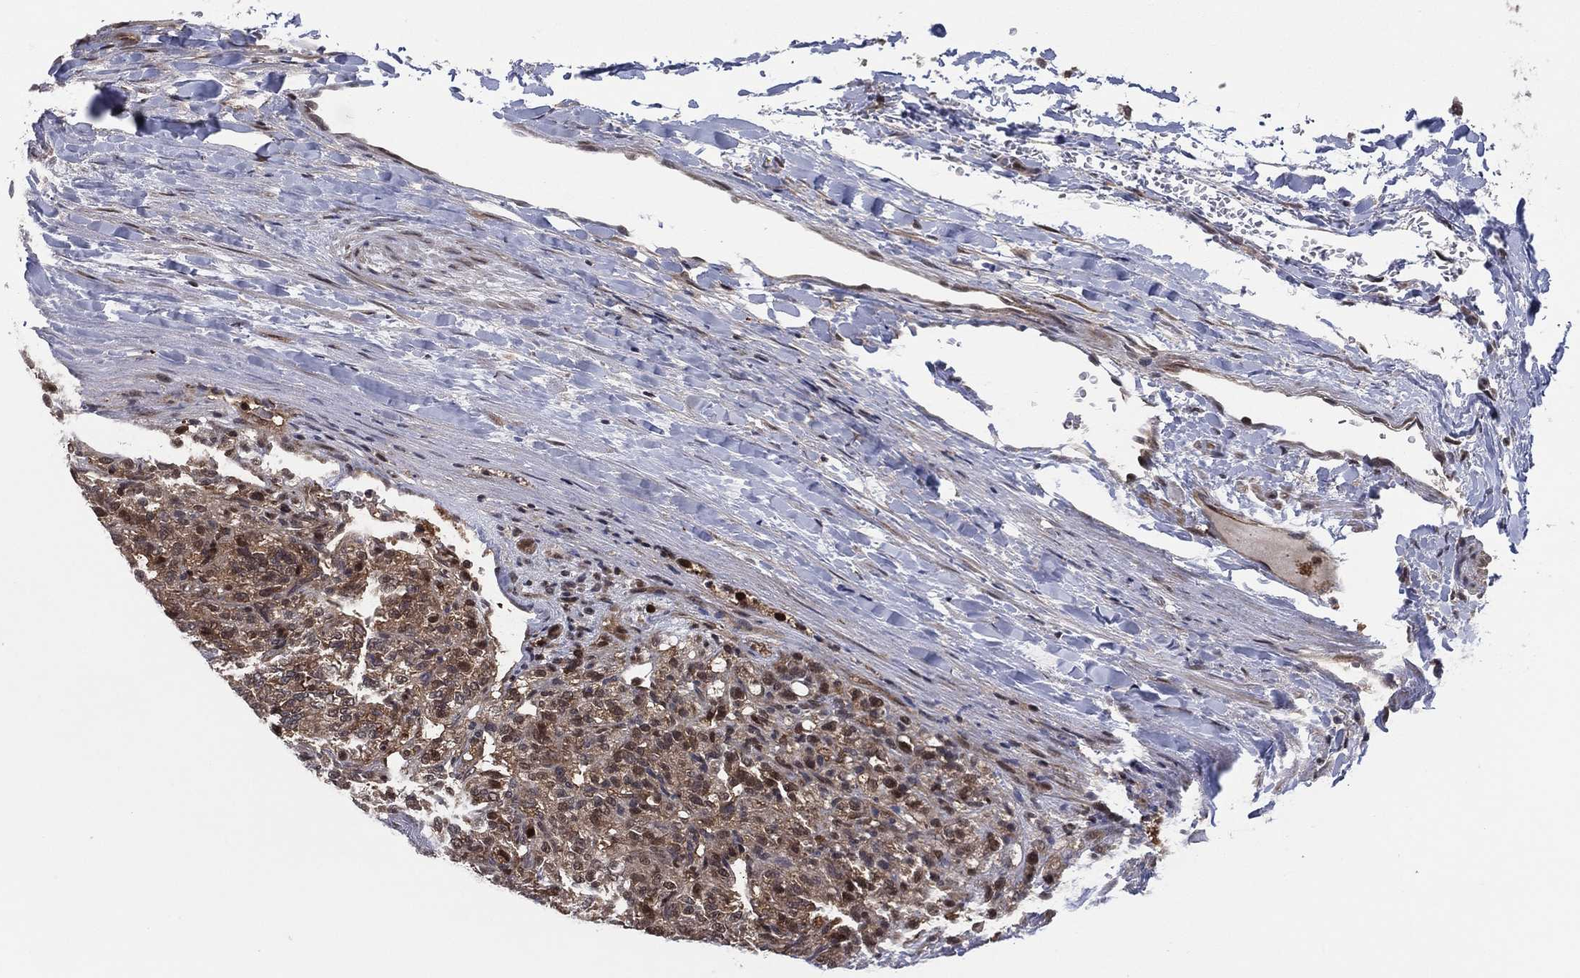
{"staining": {"intensity": "moderate", "quantity": "25%-75%", "location": "cytoplasmic/membranous,nuclear"}, "tissue": "renal cancer", "cell_type": "Tumor cells", "image_type": "cancer", "snomed": [{"axis": "morphology", "description": "Adenocarcinoma, NOS"}, {"axis": "topography", "description": "Kidney"}], "caption": "Human adenocarcinoma (renal) stained with a protein marker demonstrates moderate staining in tumor cells.", "gene": "ICOSLG", "patient": {"sex": "female", "age": 63}}